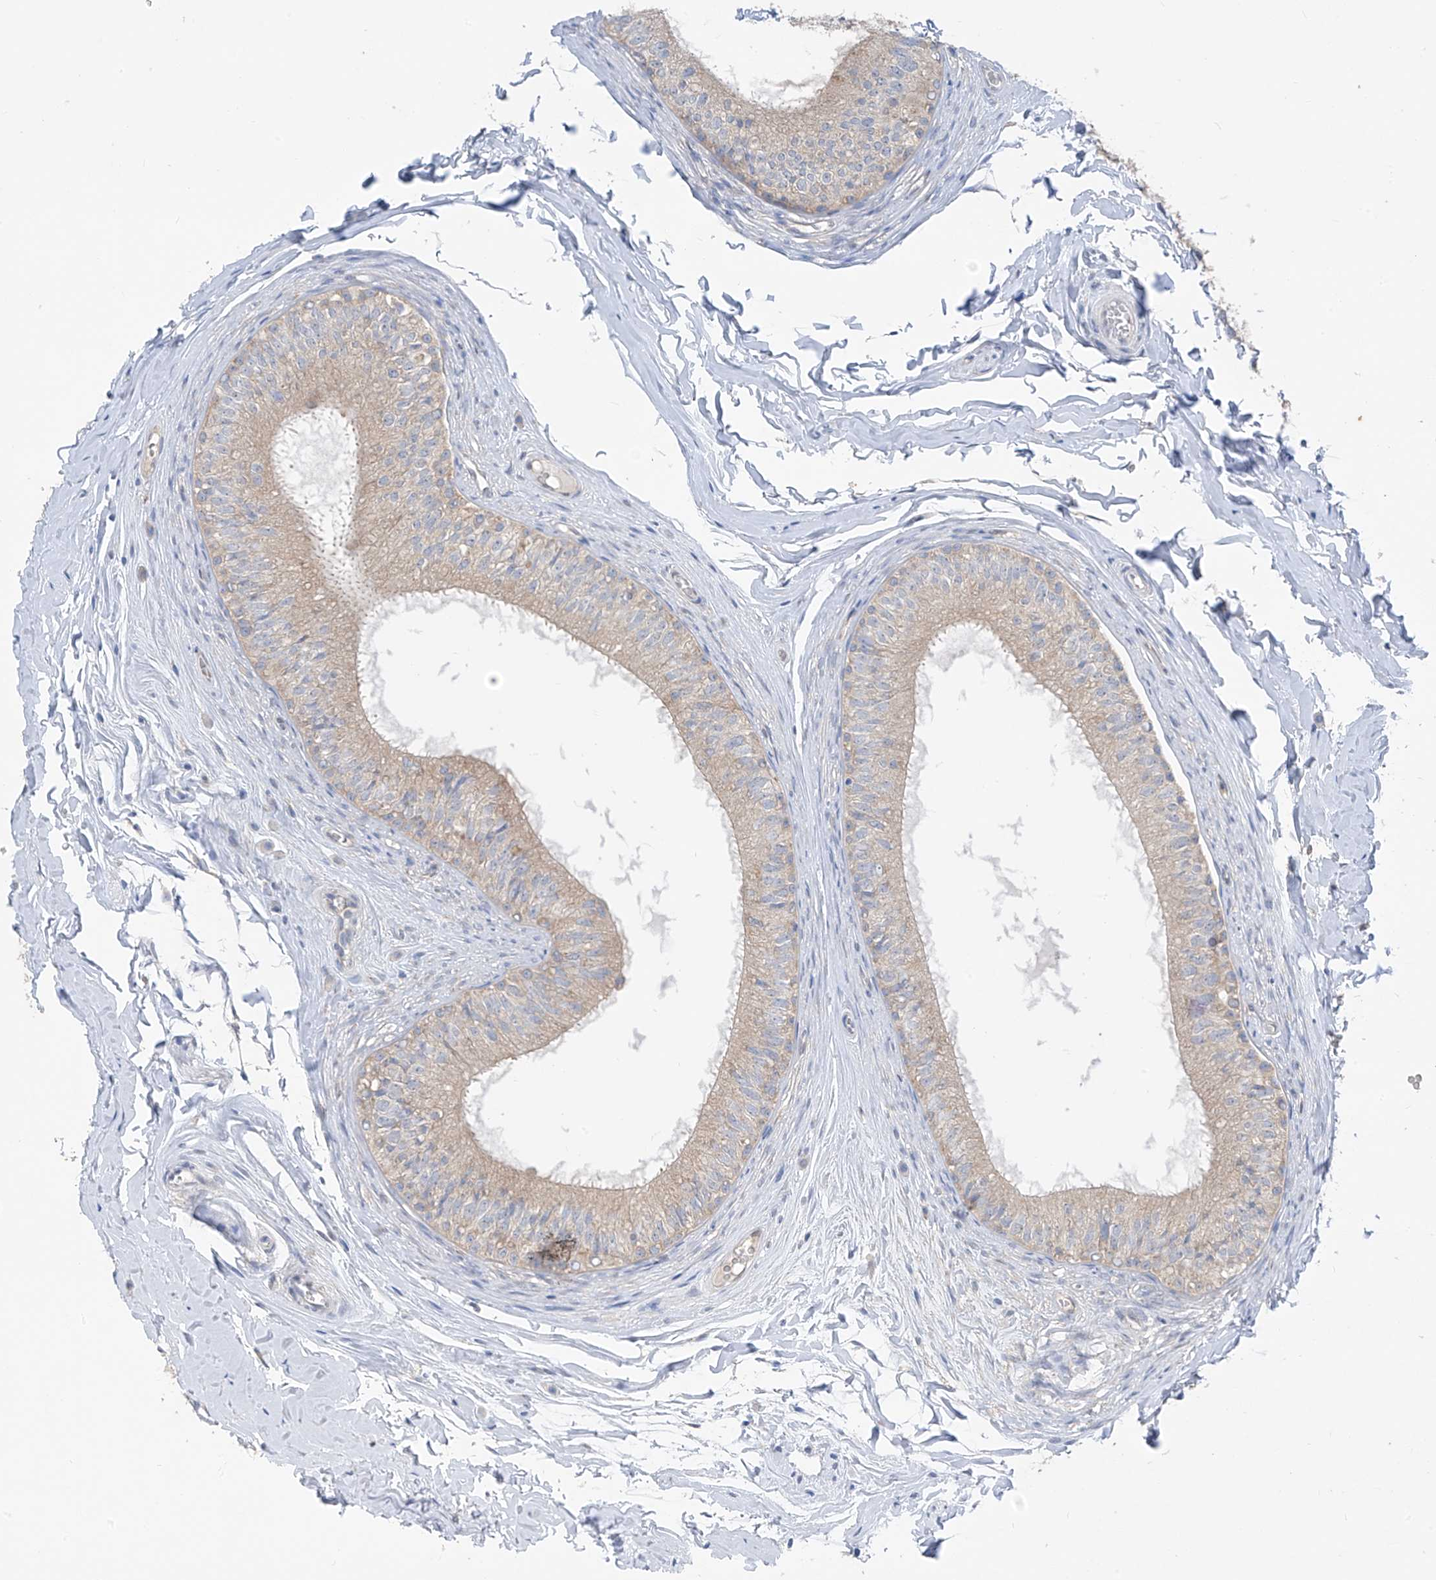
{"staining": {"intensity": "negative", "quantity": "none", "location": "none"}, "tissue": "epididymis", "cell_type": "Glandular cells", "image_type": "normal", "snomed": [{"axis": "morphology", "description": "Normal tissue, NOS"}, {"axis": "morphology", "description": "Seminoma in situ"}, {"axis": "topography", "description": "Testis"}, {"axis": "topography", "description": "Epididymis"}], "caption": "Unremarkable epididymis was stained to show a protein in brown. There is no significant staining in glandular cells. (DAB (3,3'-diaminobenzidine) immunohistochemistry (IHC), high magnification).", "gene": "RPL4", "patient": {"sex": "male", "age": 28}}